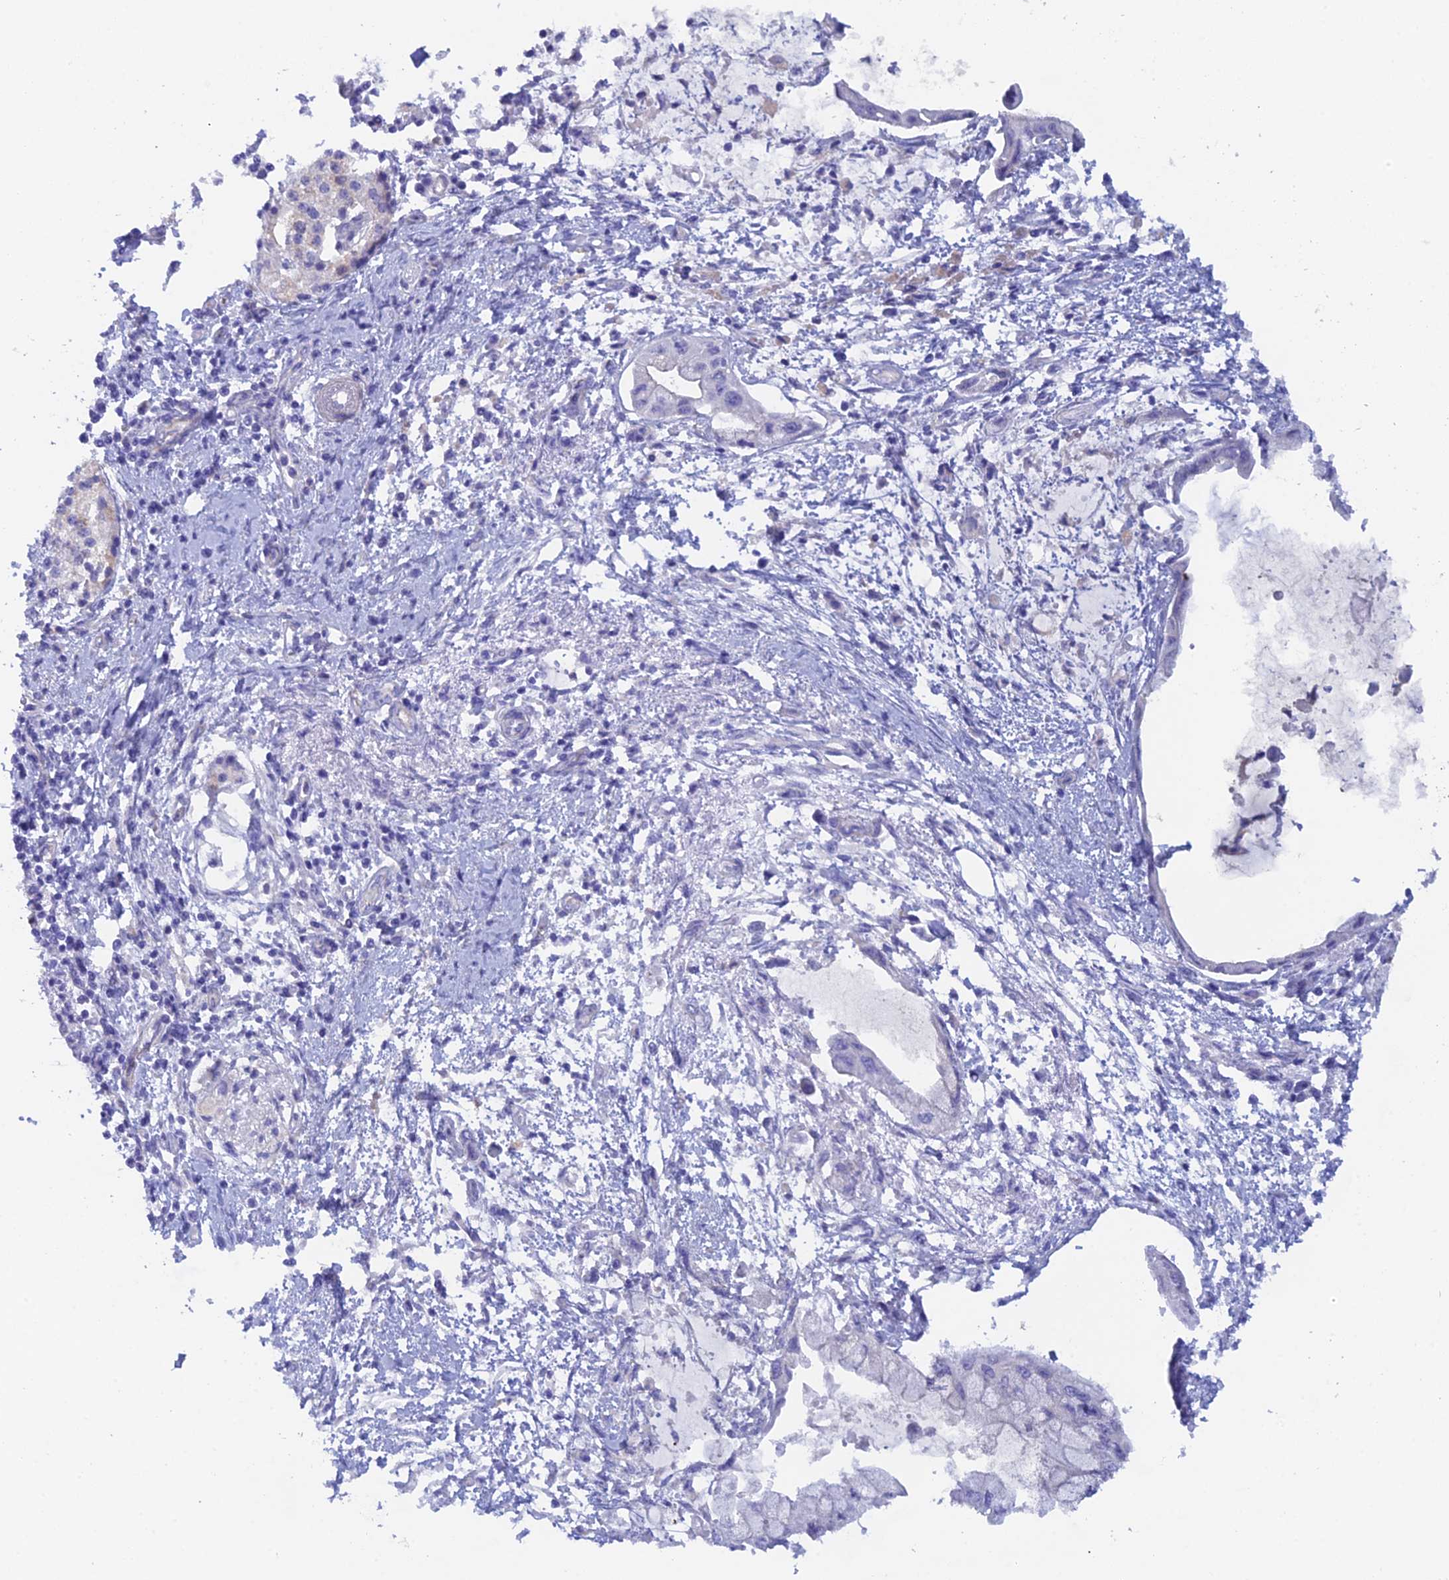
{"staining": {"intensity": "negative", "quantity": "none", "location": "none"}, "tissue": "pancreatic cancer", "cell_type": "Tumor cells", "image_type": "cancer", "snomed": [{"axis": "morphology", "description": "Adenocarcinoma, NOS"}, {"axis": "topography", "description": "Pancreas"}], "caption": "The IHC photomicrograph has no significant staining in tumor cells of adenocarcinoma (pancreatic) tissue.", "gene": "FZR1", "patient": {"sex": "male", "age": 48}}